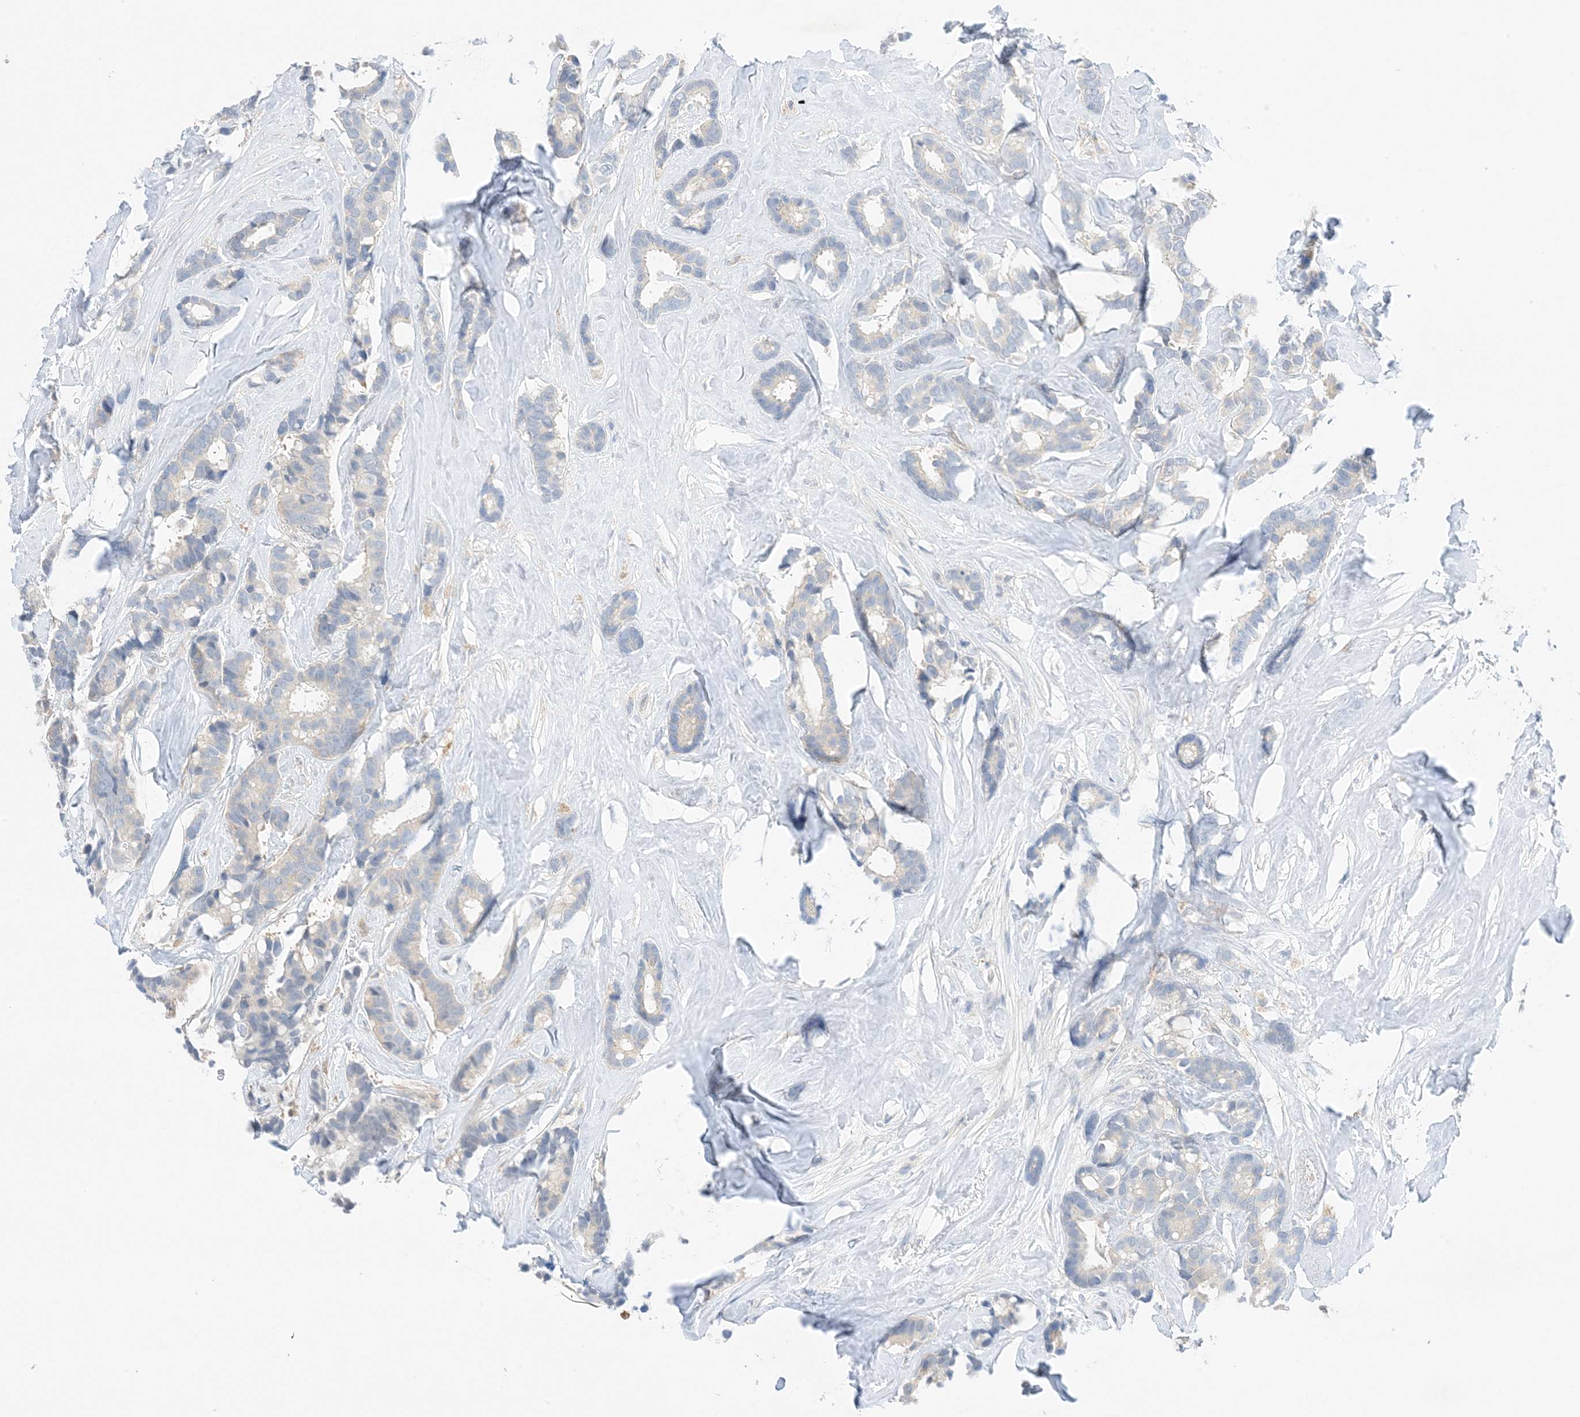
{"staining": {"intensity": "negative", "quantity": "none", "location": "none"}, "tissue": "breast cancer", "cell_type": "Tumor cells", "image_type": "cancer", "snomed": [{"axis": "morphology", "description": "Duct carcinoma"}, {"axis": "topography", "description": "Breast"}], "caption": "Immunohistochemistry photomicrograph of neoplastic tissue: human breast infiltrating ductal carcinoma stained with DAB (3,3'-diaminobenzidine) shows no significant protein staining in tumor cells.", "gene": "KIFBP", "patient": {"sex": "female", "age": 40}}